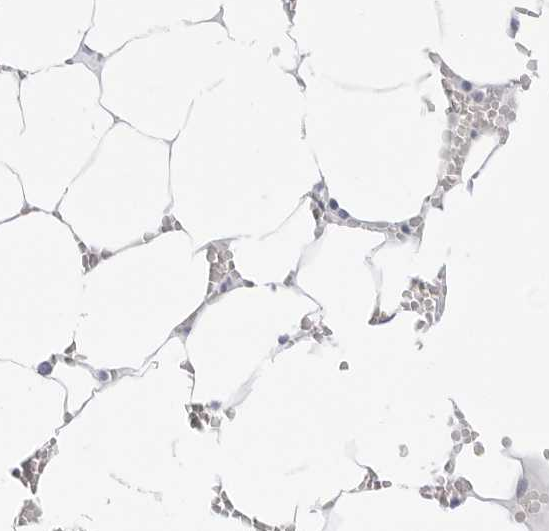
{"staining": {"intensity": "negative", "quantity": "none", "location": "none"}, "tissue": "bone marrow", "cell_type": "Hematopoietic cells", "image_type": "normal", "snomed": [{"axis": "morphology", "description": "Normal tissue, NOS"}, {"axis": "topography", "description": "Bone marrow"}], "caption": "This is a histopathology image of IHC staining of normal bone marrow, which shows no expression in hematopoietic cells. (DAB (3,3'-diaminobenzidine) immunohistochemistry with hematoxylin counter stain).", "gene": "HMGCS2", "patient": {"sex": "male", "age": 70}}